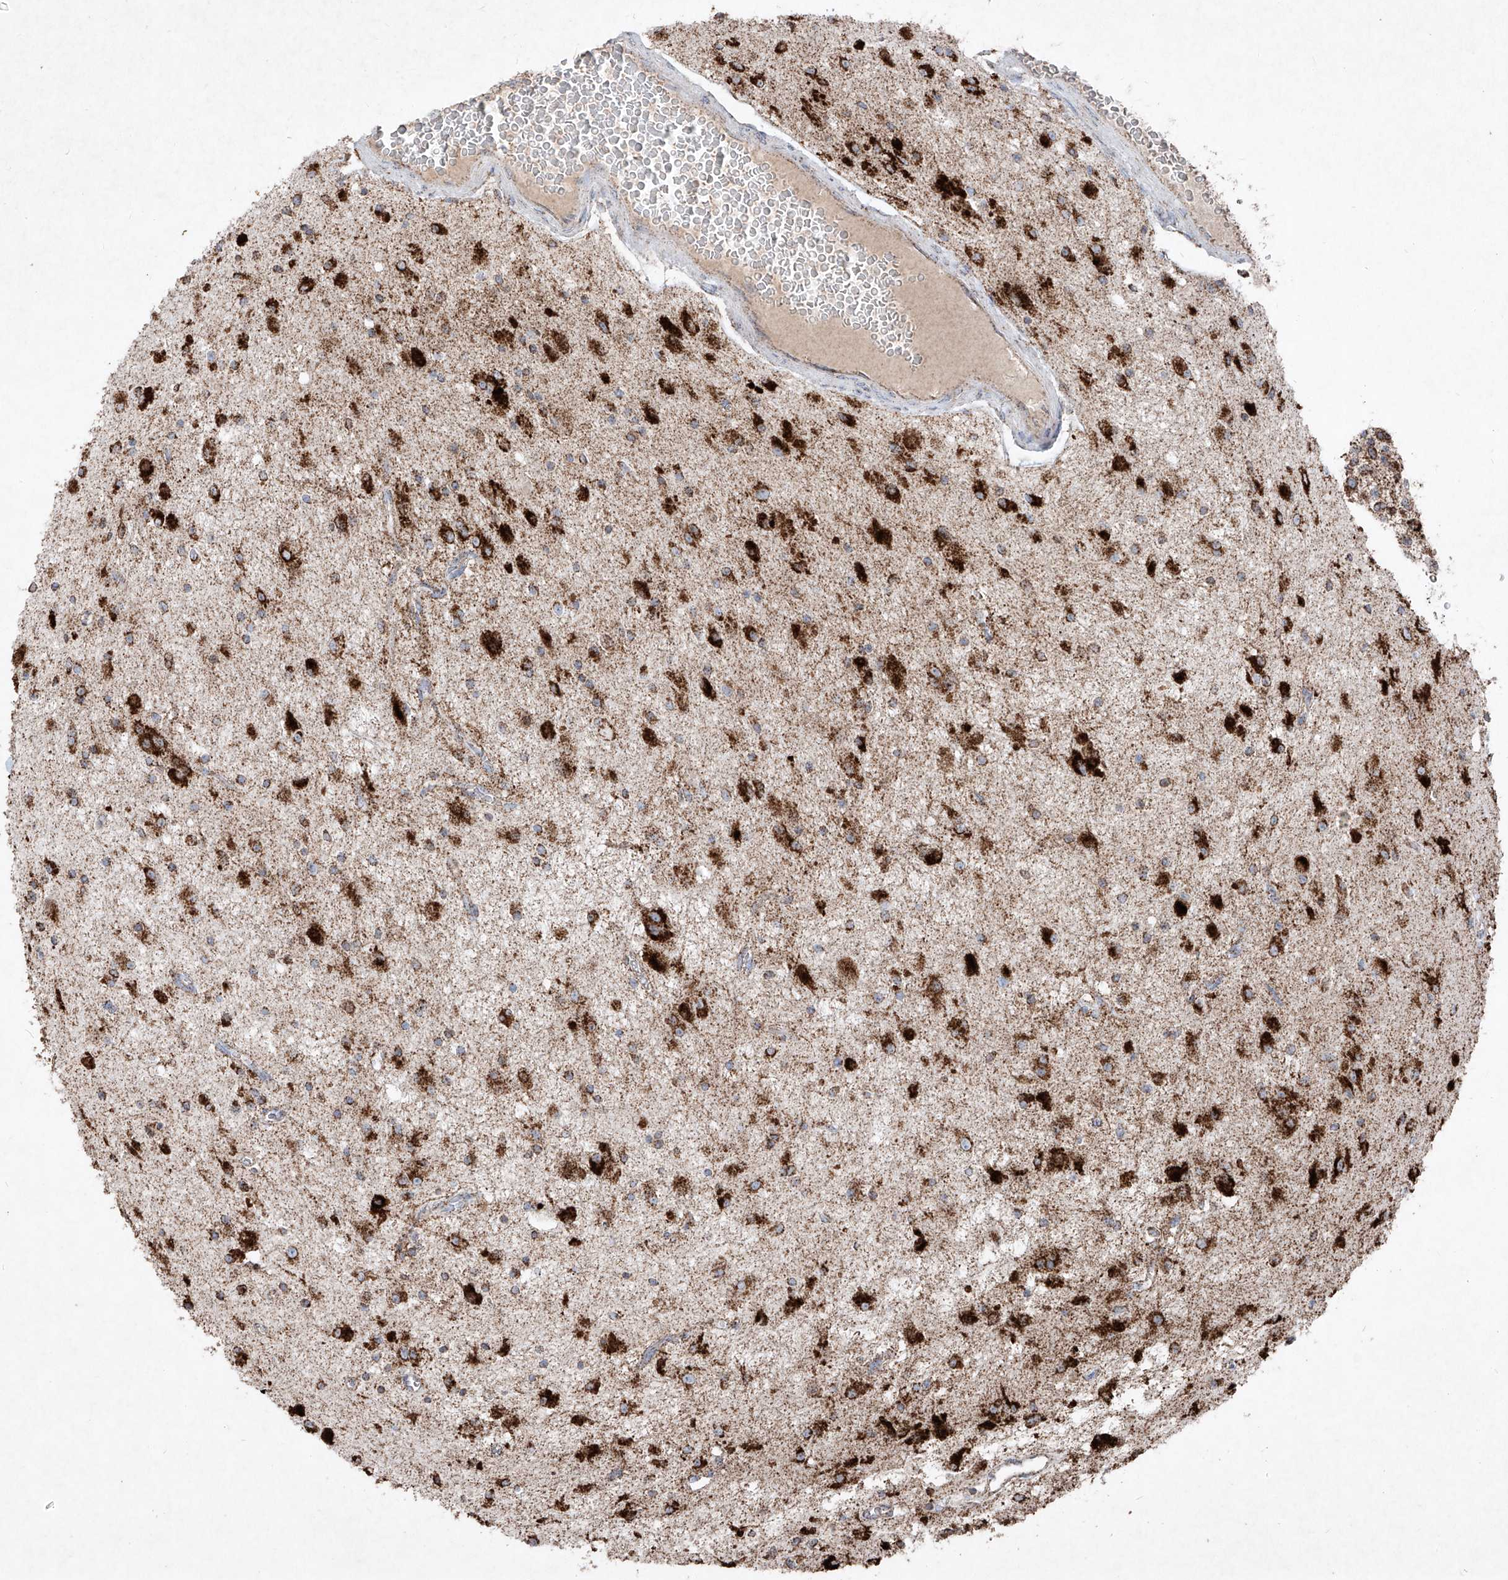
{"staining": {"intensity": "strong", "quantity": ">75%", "location": "cytoplasmic/membranous"}, "tissue": "glioma", "cell_type": "Tumor cells", "image_type": "cancer", "snomed": [{"axis": "morphology", "description": "Glioma, malignant, High grade"}, {"axis": "topography", "description": "Brain"}], "caption": "Malignant high-grade glioma tissue displays strong cytoplasmic/membranous expression in about >75% of tumor cells, visualized by immunohistochemistry.", "gene": "ABCD3", "patient": {"sex": "male", "age": 34}}